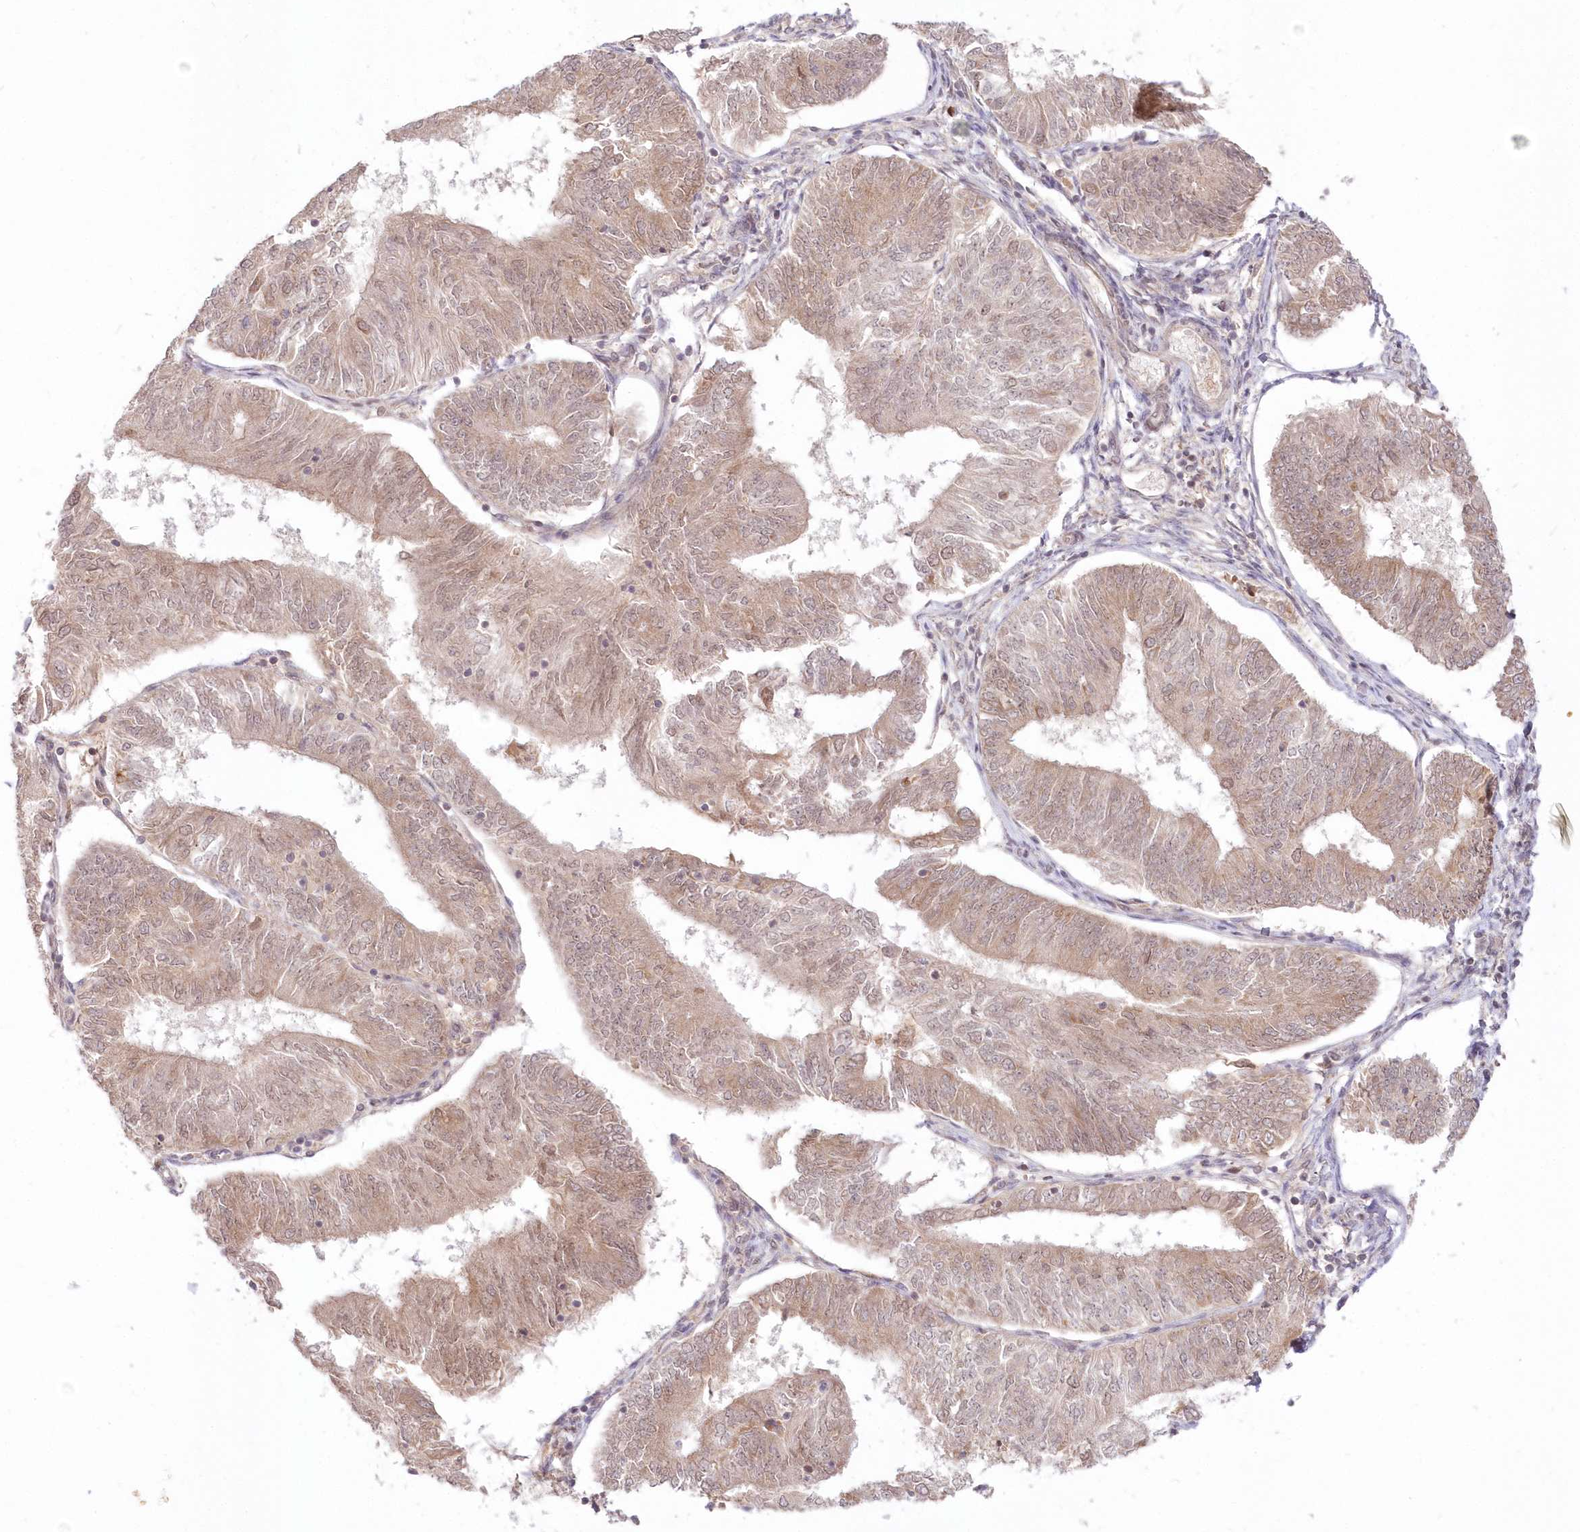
{"staining": {"intensity": "weak", "quantity": ">75%", "location": "cytoplasmic/membranous"}, "tissue": "endometrial cancer", "cell_type": "Tumor cells", "image_type": "cancer", "snomed": [{"axis": "morphology", "description": "Adenocarcinoma, NOS"}, {"axis": "topography", "description": "Endometrium"}], "caption": "Protein expression analysis of human endometrial cancer reveals weak cytoplasmic/membranous positivity in approximately >75% of tumor cells.", "gene": "MTMR3", "patient": {"sex": "female", "age": 58}}